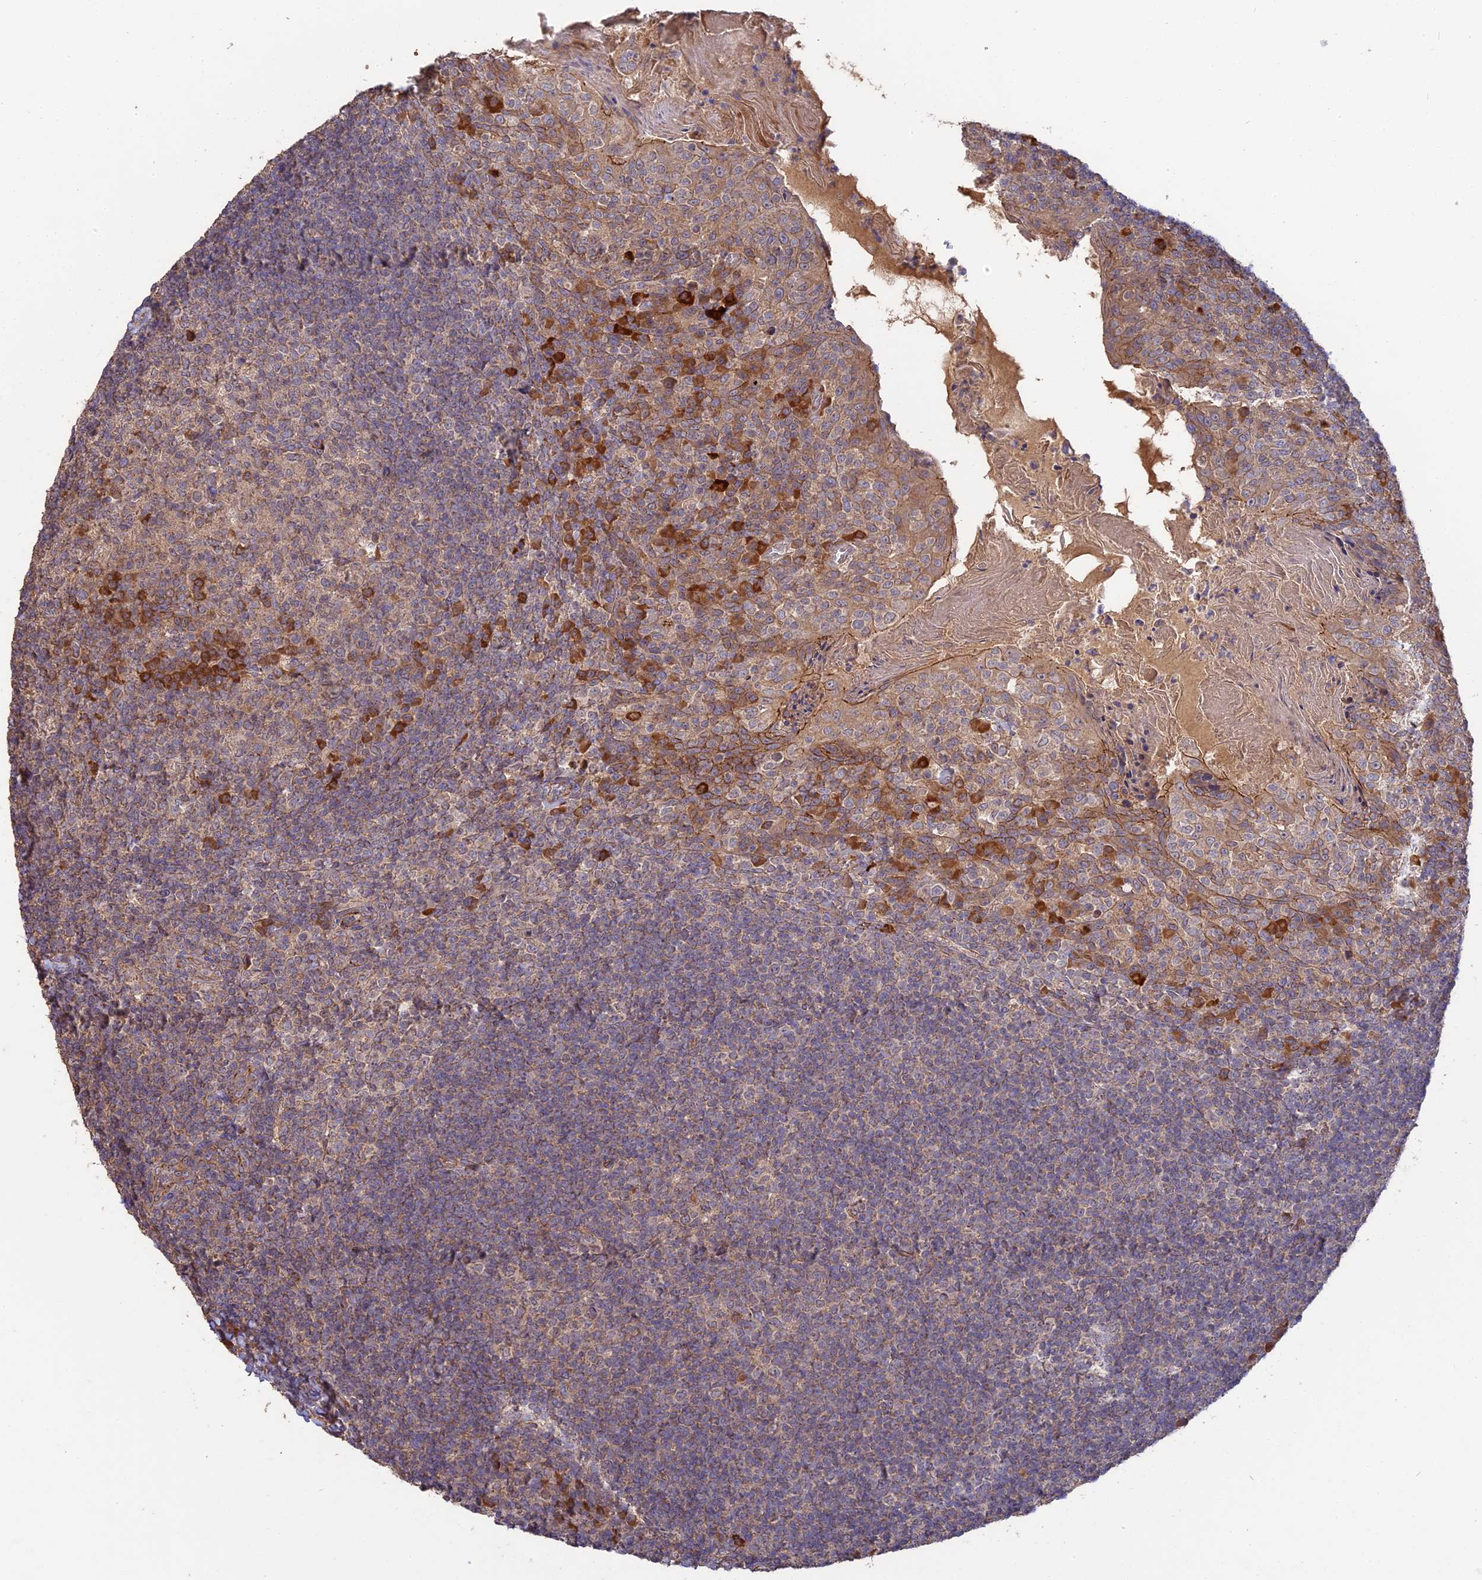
{"staining": {"intensity": "moderate", "quantity": "<25%", "location": "cytoplasmic/membranous"}, "tissue": "tonsil", "cell_type": "Germinal center cells", "image_type": "normal", "snomed": [{"axis": "morphology", "description": "Normal tissue, NOS"}, {"axis": "topography", "description": "Tonsil"}], "caption": "Tonsil stained with a brown dye shows moderate cytoplasmic/membranous positive positivity in about <25% of germinal center cells.", "gene": "ARHGAP40", "patient": {"sex": "female", "age": 10}}